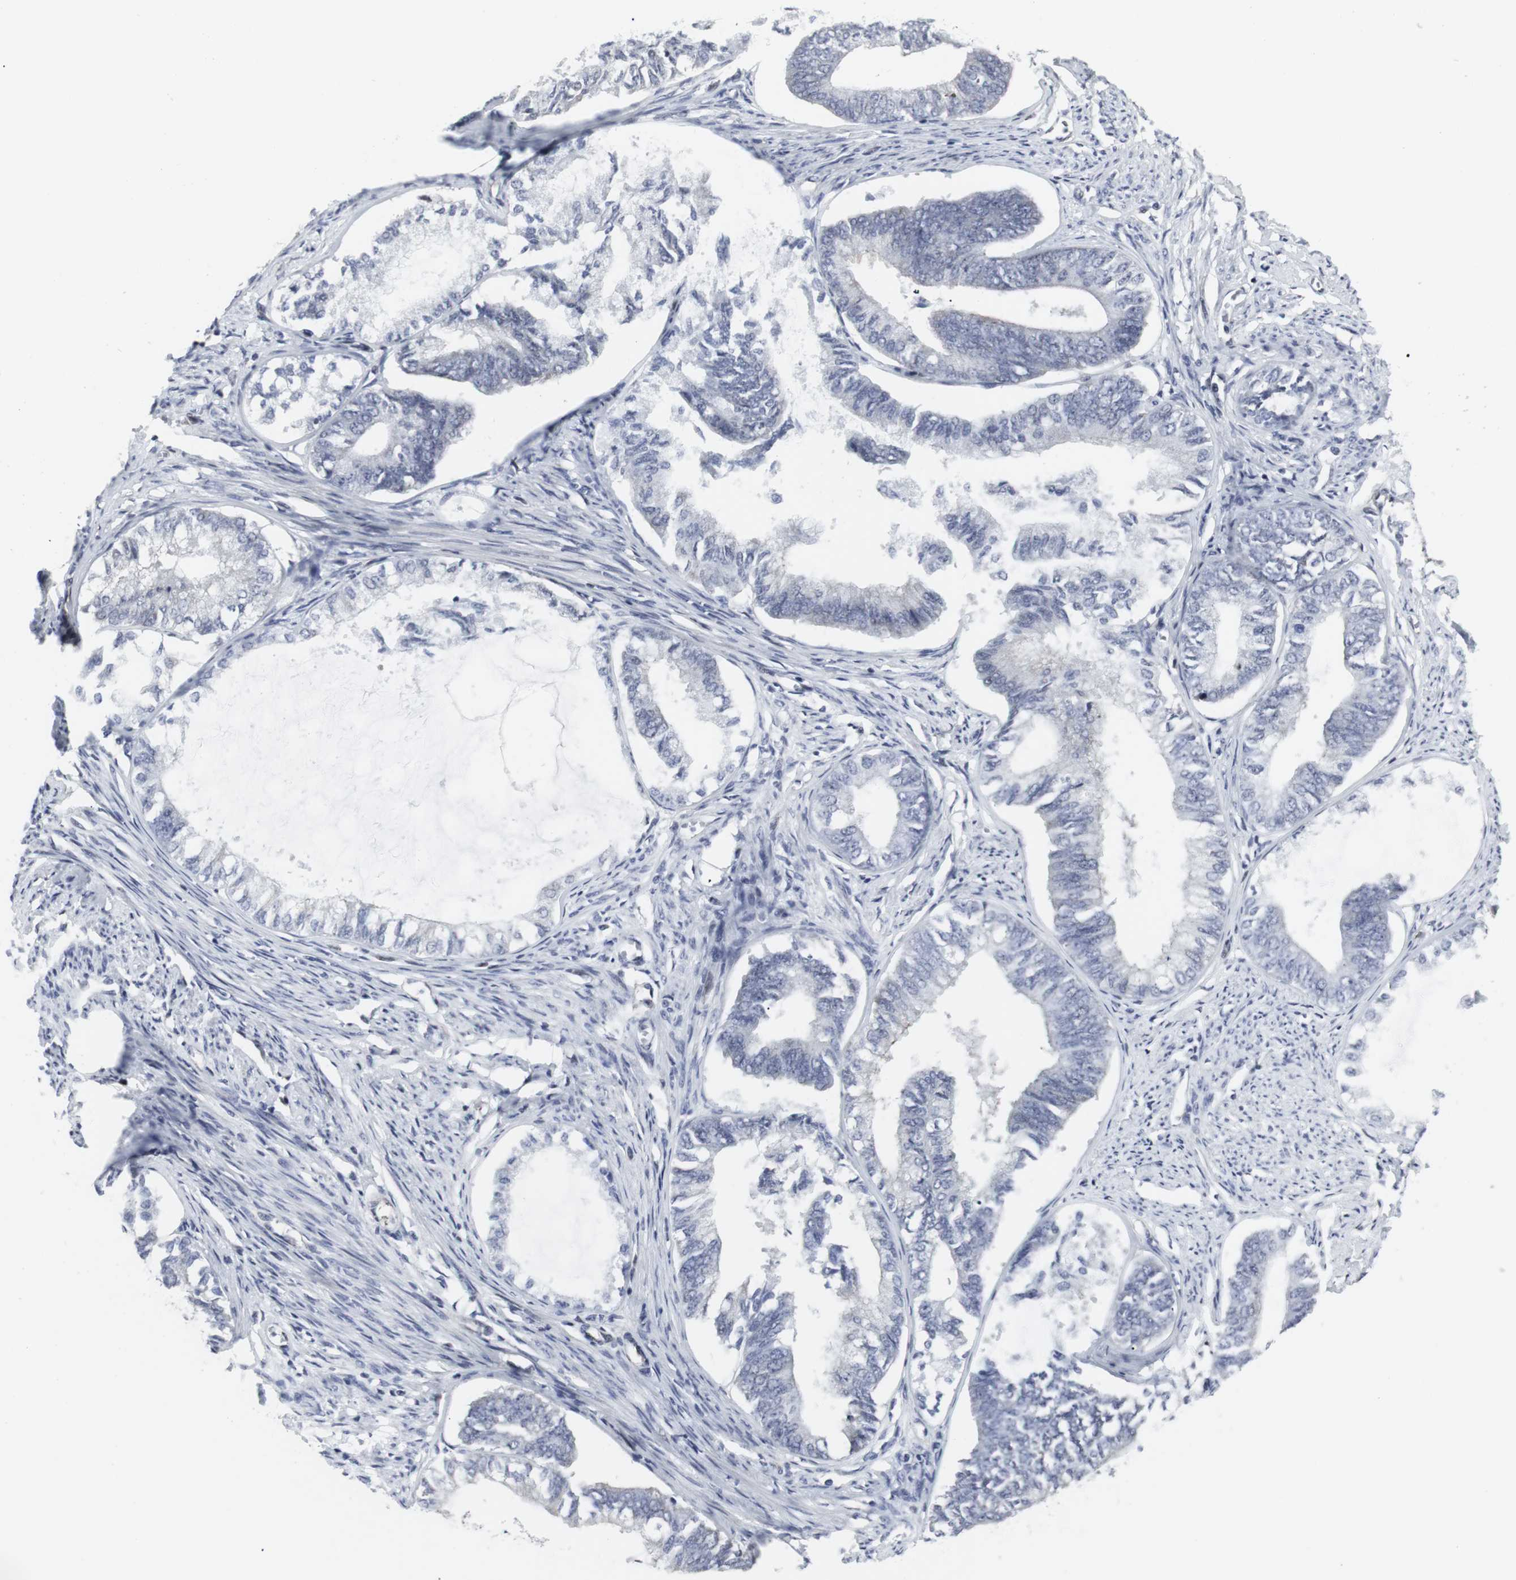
{"staining": {"intensity": "negative", "quantity": "none", "location": "none"}, "tissue": "endometrial cancer", "cell_type": "Tumor cells", "image_type": "cancer", "snomed": [{"axis": "morphology", "description": "Adenocarcinoma, NOS"}, {"axis": "topography", "description": "Endometrium"}], "caption": "Immunohistochemical staining of adenocarcinoma (endometrial) shows no significant staining in tumor cells.", "gene": "MLH1", "patient": {"sex": "female", "age": 86}}